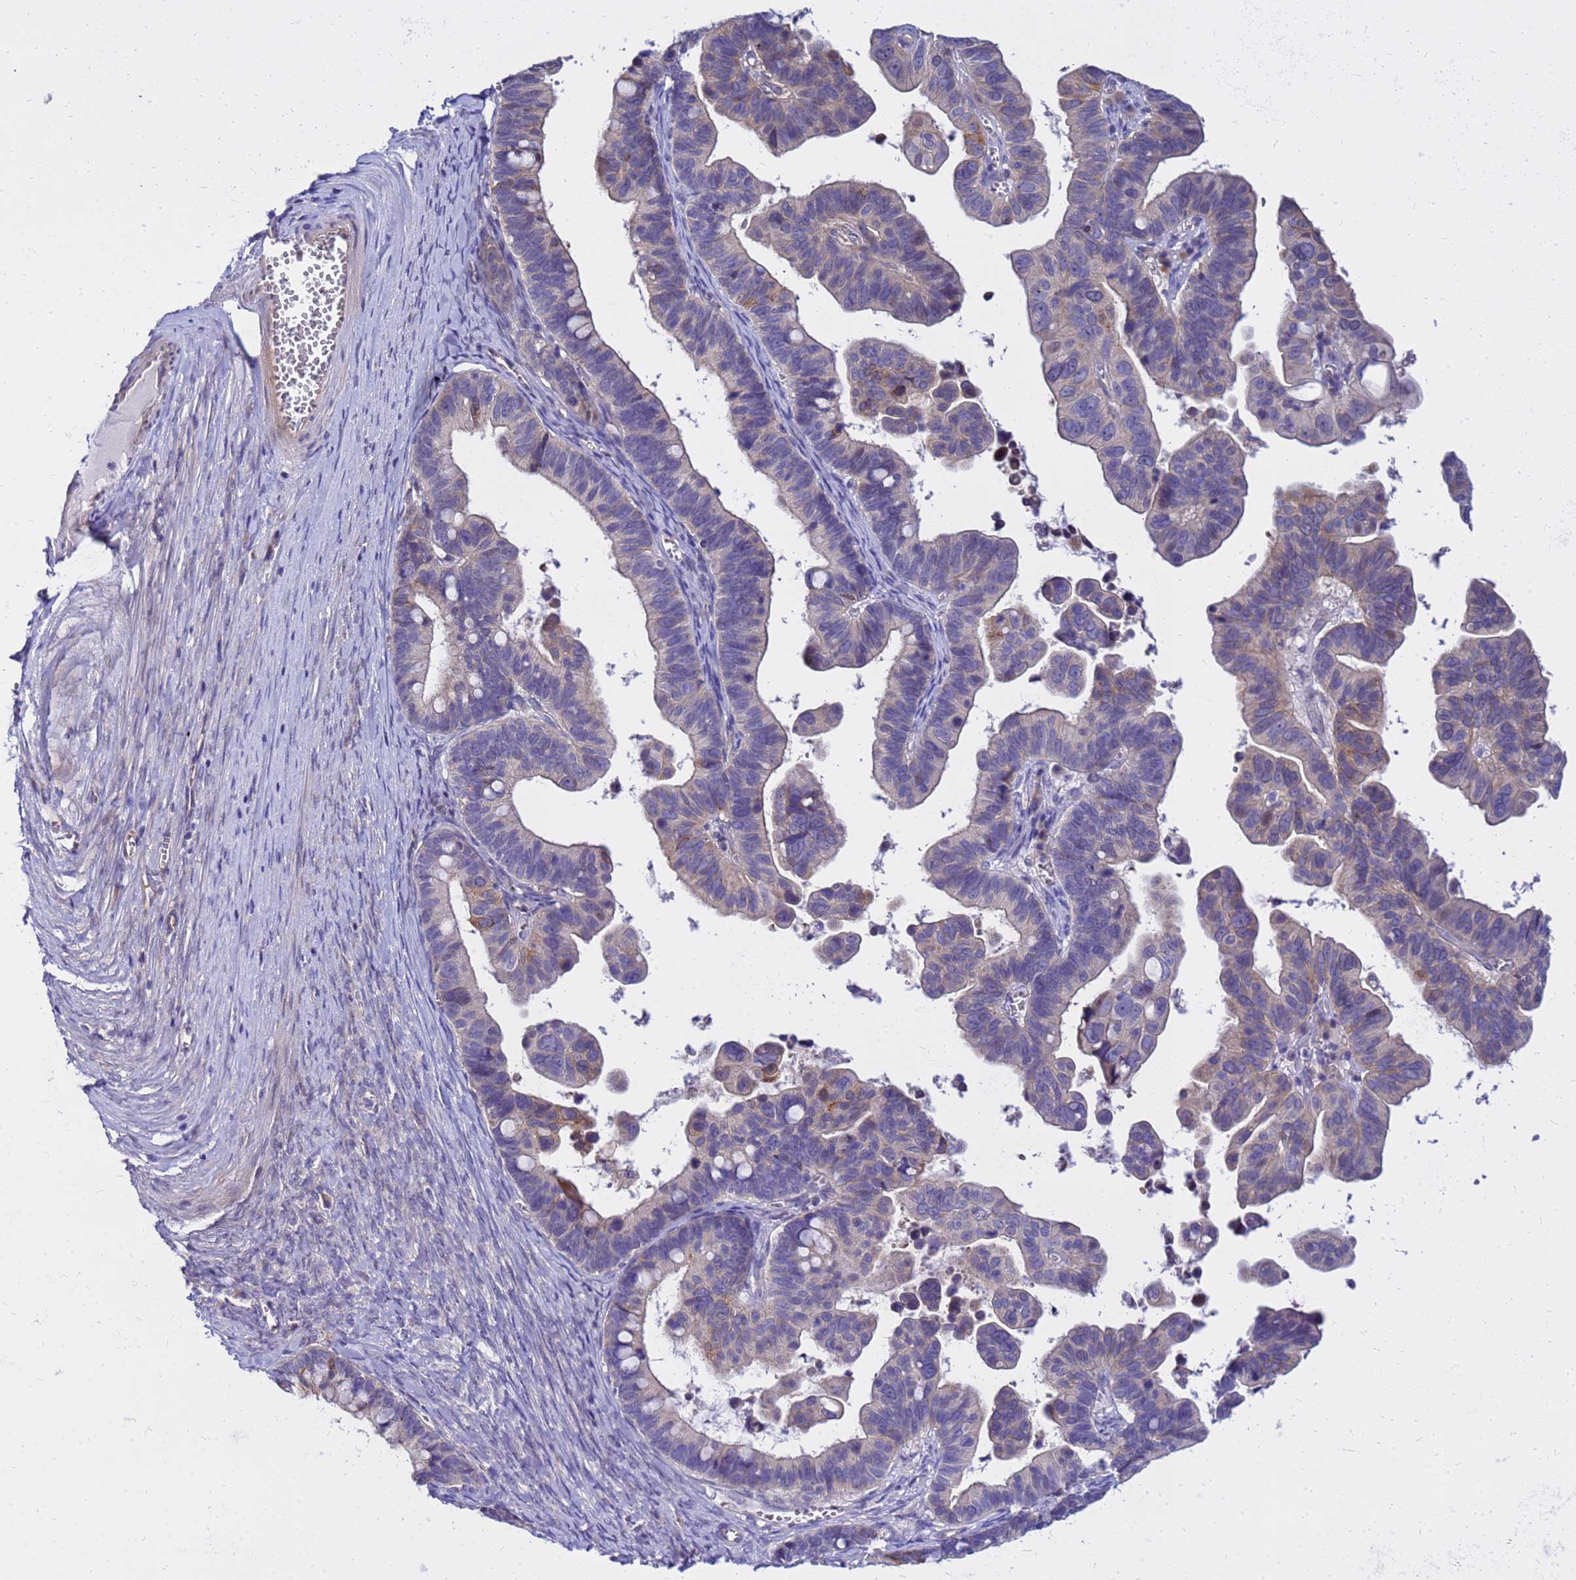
{"staining": {"intensity": "weak", "quantity": "<25%", "location": "cytoplasmic/membranous"}, "tissue": "ovarian cancer", "cell_type": "Tumor cells", "image_type": "cancer", "snomed": [{"axis": "morphology", "description": "Cystadenocarcinoma, serous, NOS"}, {"axis": "topography", "description": "Ovary"}], "caption": "Immunohistochemical staining of serous cystadenocarcinoma (ovarian) demonstrates no significant staining in tumor cells. (DAB (3,3'-diaminobenzidine) immunohistochemistry (IHC) with hematoxylin counter stain).", "gene": "HERC5", "patient": {"sex": "female", "age": 56}}